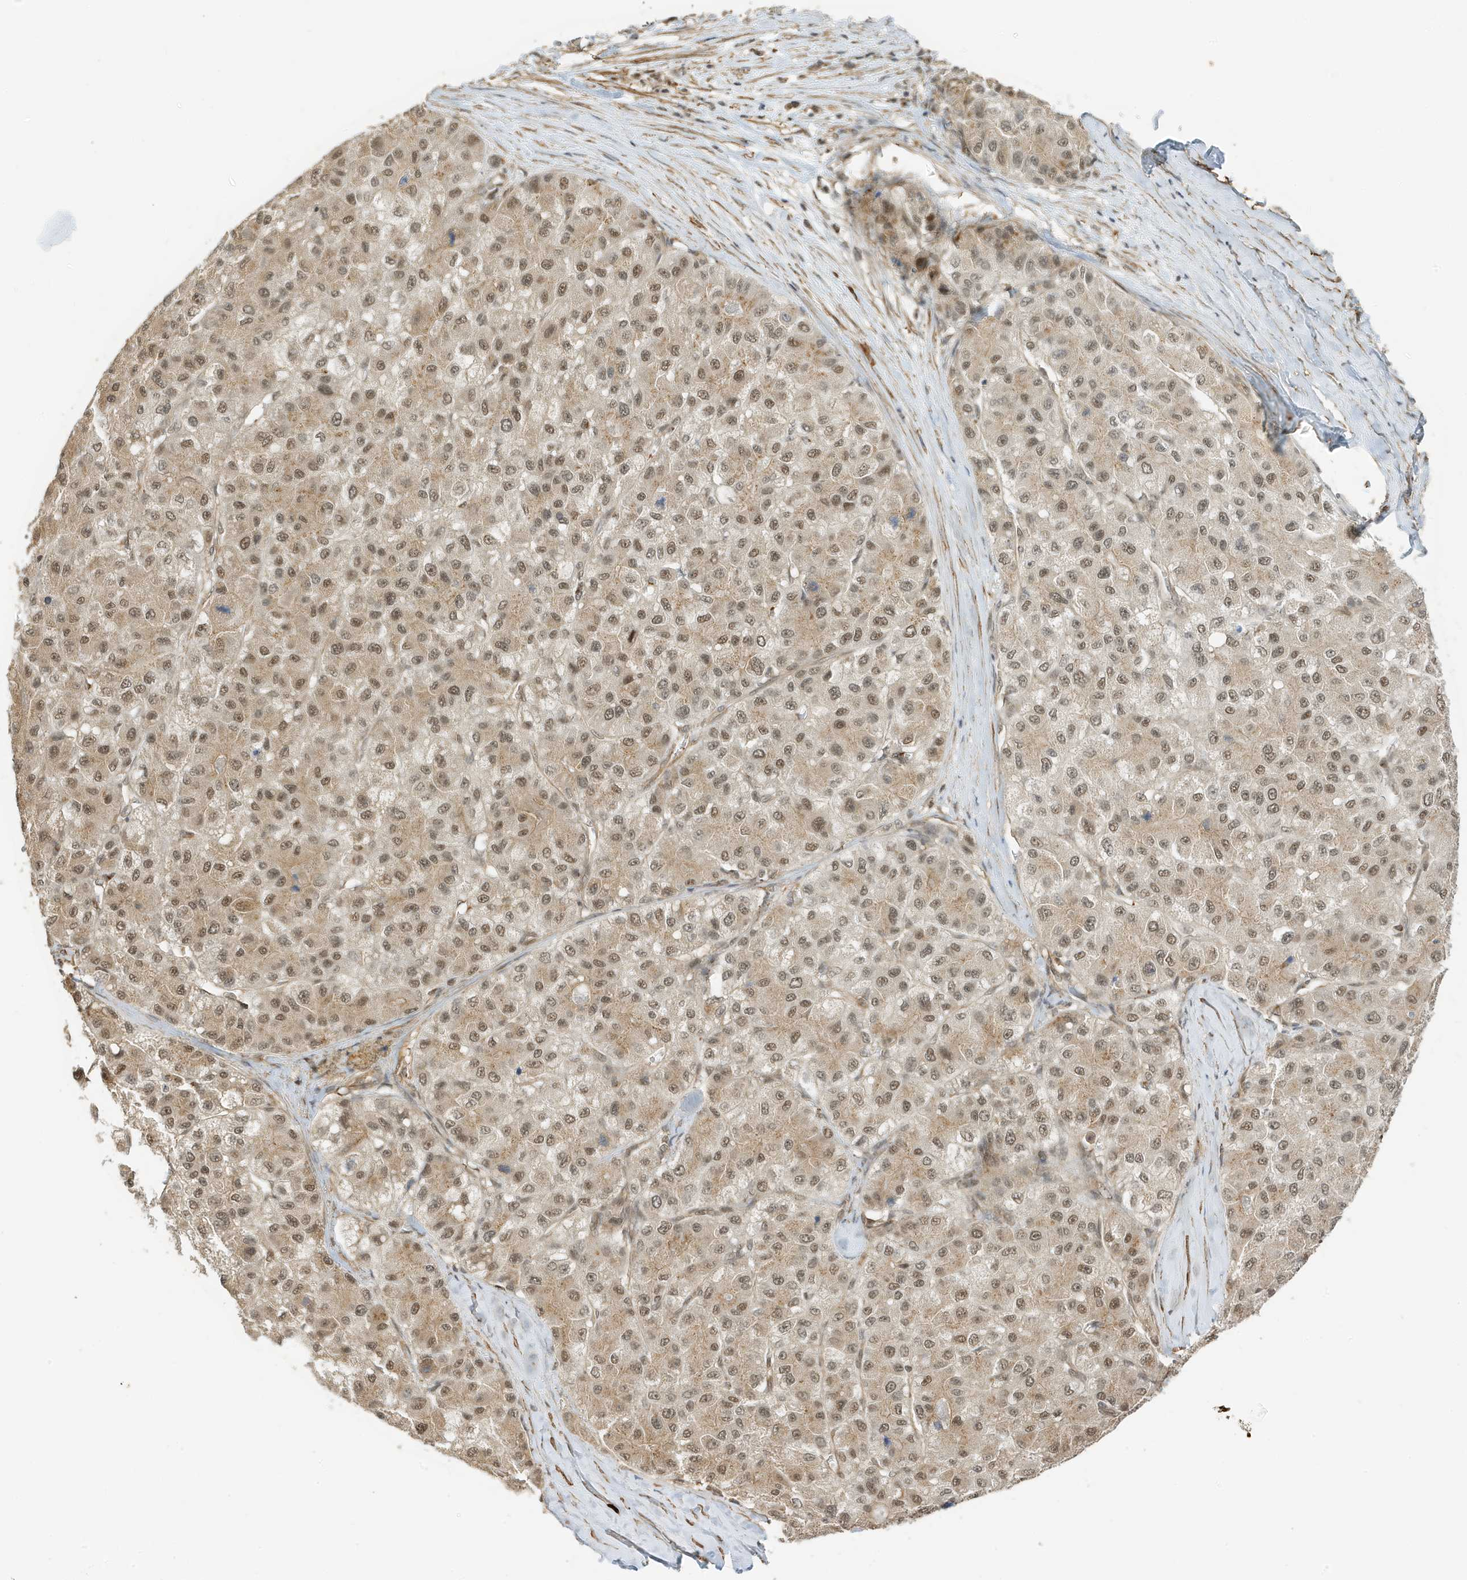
{"staining": {"intensity": "weak", "quantity": ">75%", "location": "cytoplasmic/membranous,nuclear"}, "tissue": "liver cancer", "cell_type": "Tumor cells", "image_type": "cancer", "snomed": [{"axis": "morphology", "description": "Carcinoma, Hepatocellular, NOS"}, {"axis": "topography", "description": "Liver"}], "caption": "This image reveals liver cancer stained with immunohistochemistry (IHC) to label a protein in brown. The cytoplasmic/membranous and nuclear of tumor cells show weak positivity for the protein. Nuclei are counter-stained blue.", "gene": "MAST3", "patient": {"sex": "male", "age": 80}}